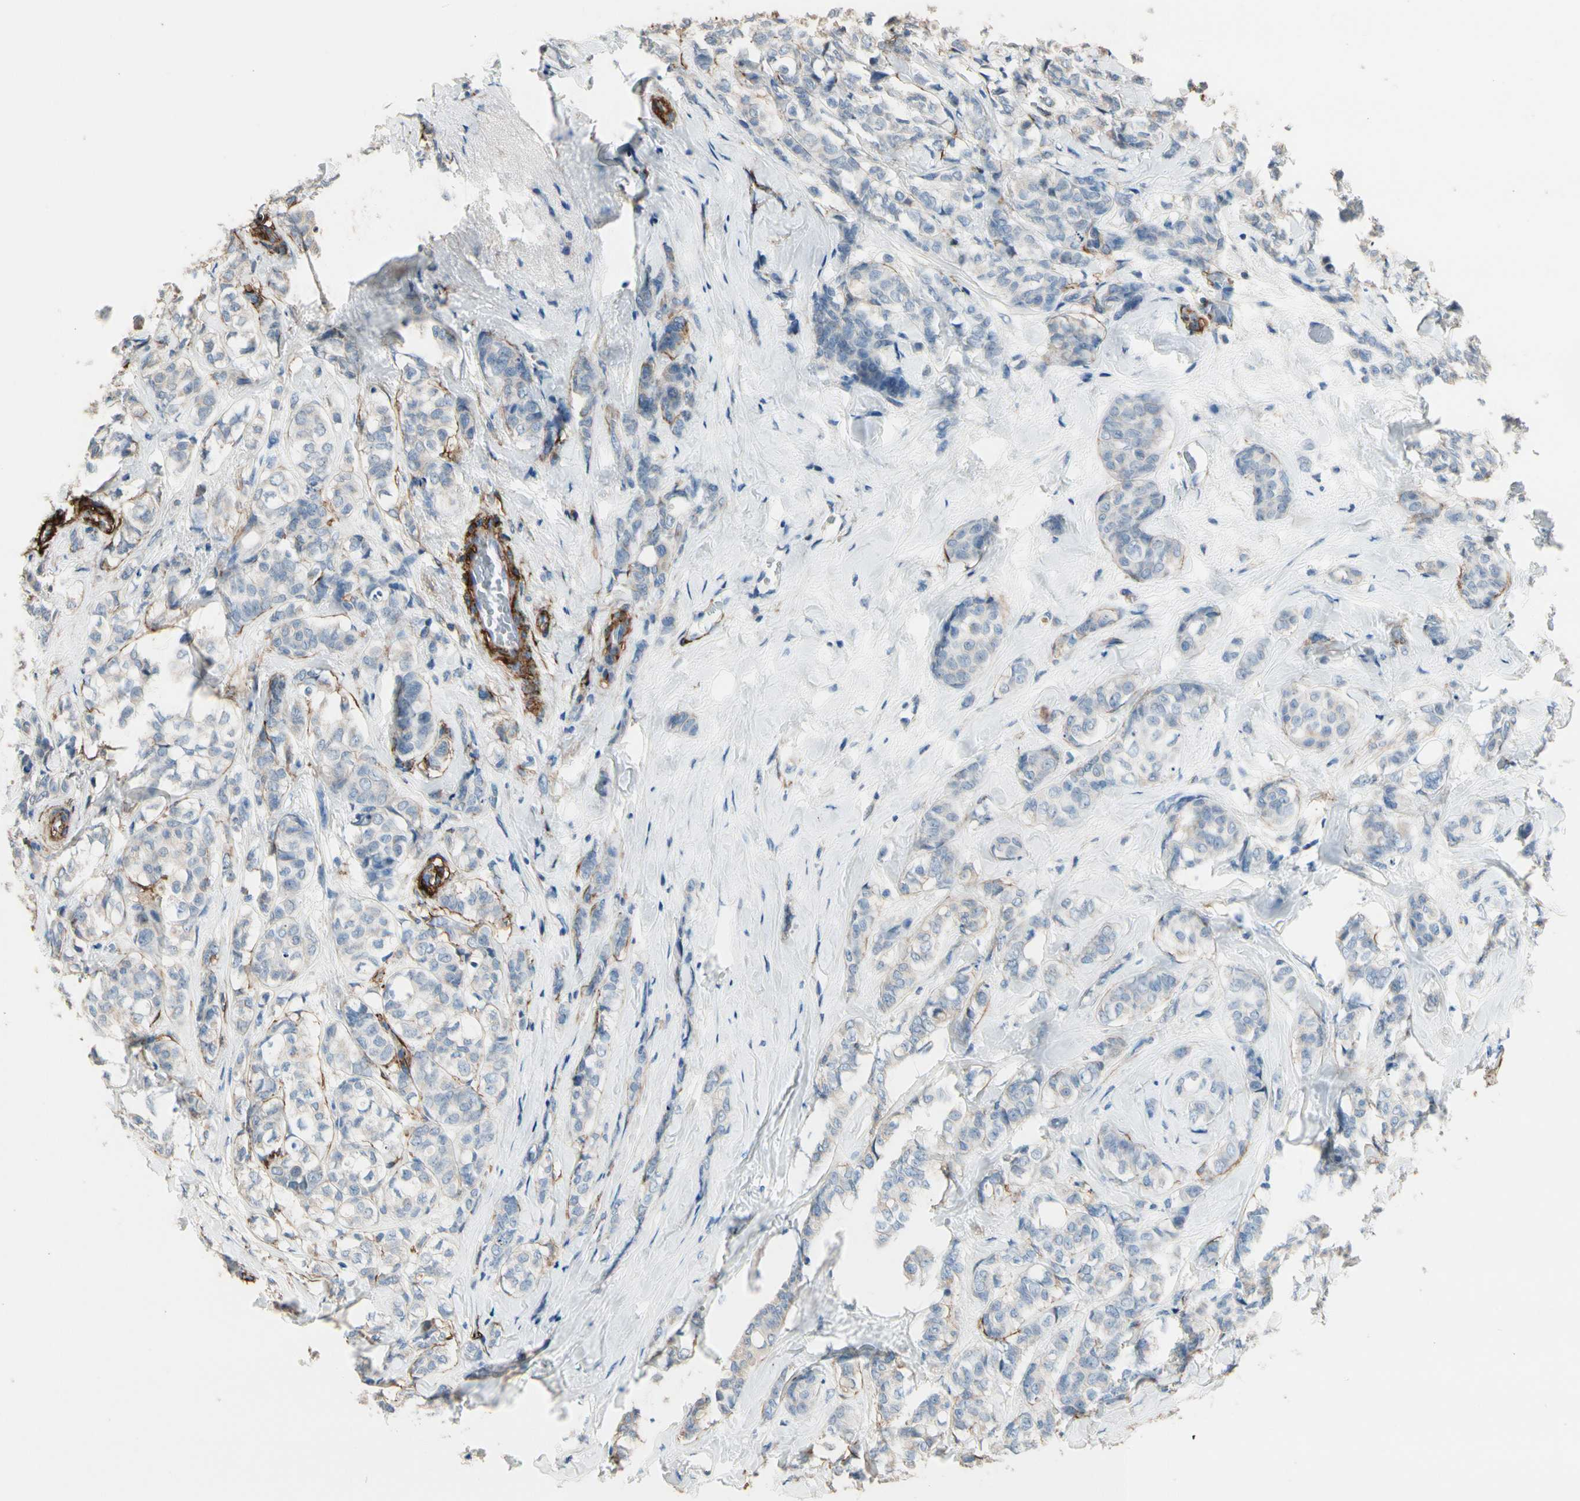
{"staining": {"intensity": "weak", "quantity": "<25%", "location": "cytoplasmic/membranous"}, "tissue": "breast cancer", "cell_type": "Tumor cells", "image_type": "cancer", "snomed": [{"axis": "morphology", "description": "Lobular carcinoma"}, {"axis": "topography", "description": "Breast"}], "caption": "This is an immunohistochemistry image of human lobular carcinoma (breast). There is no expression in tumor cells.", "gene": "SUSD2", "patient": {"sex": "female", "age": 60}}